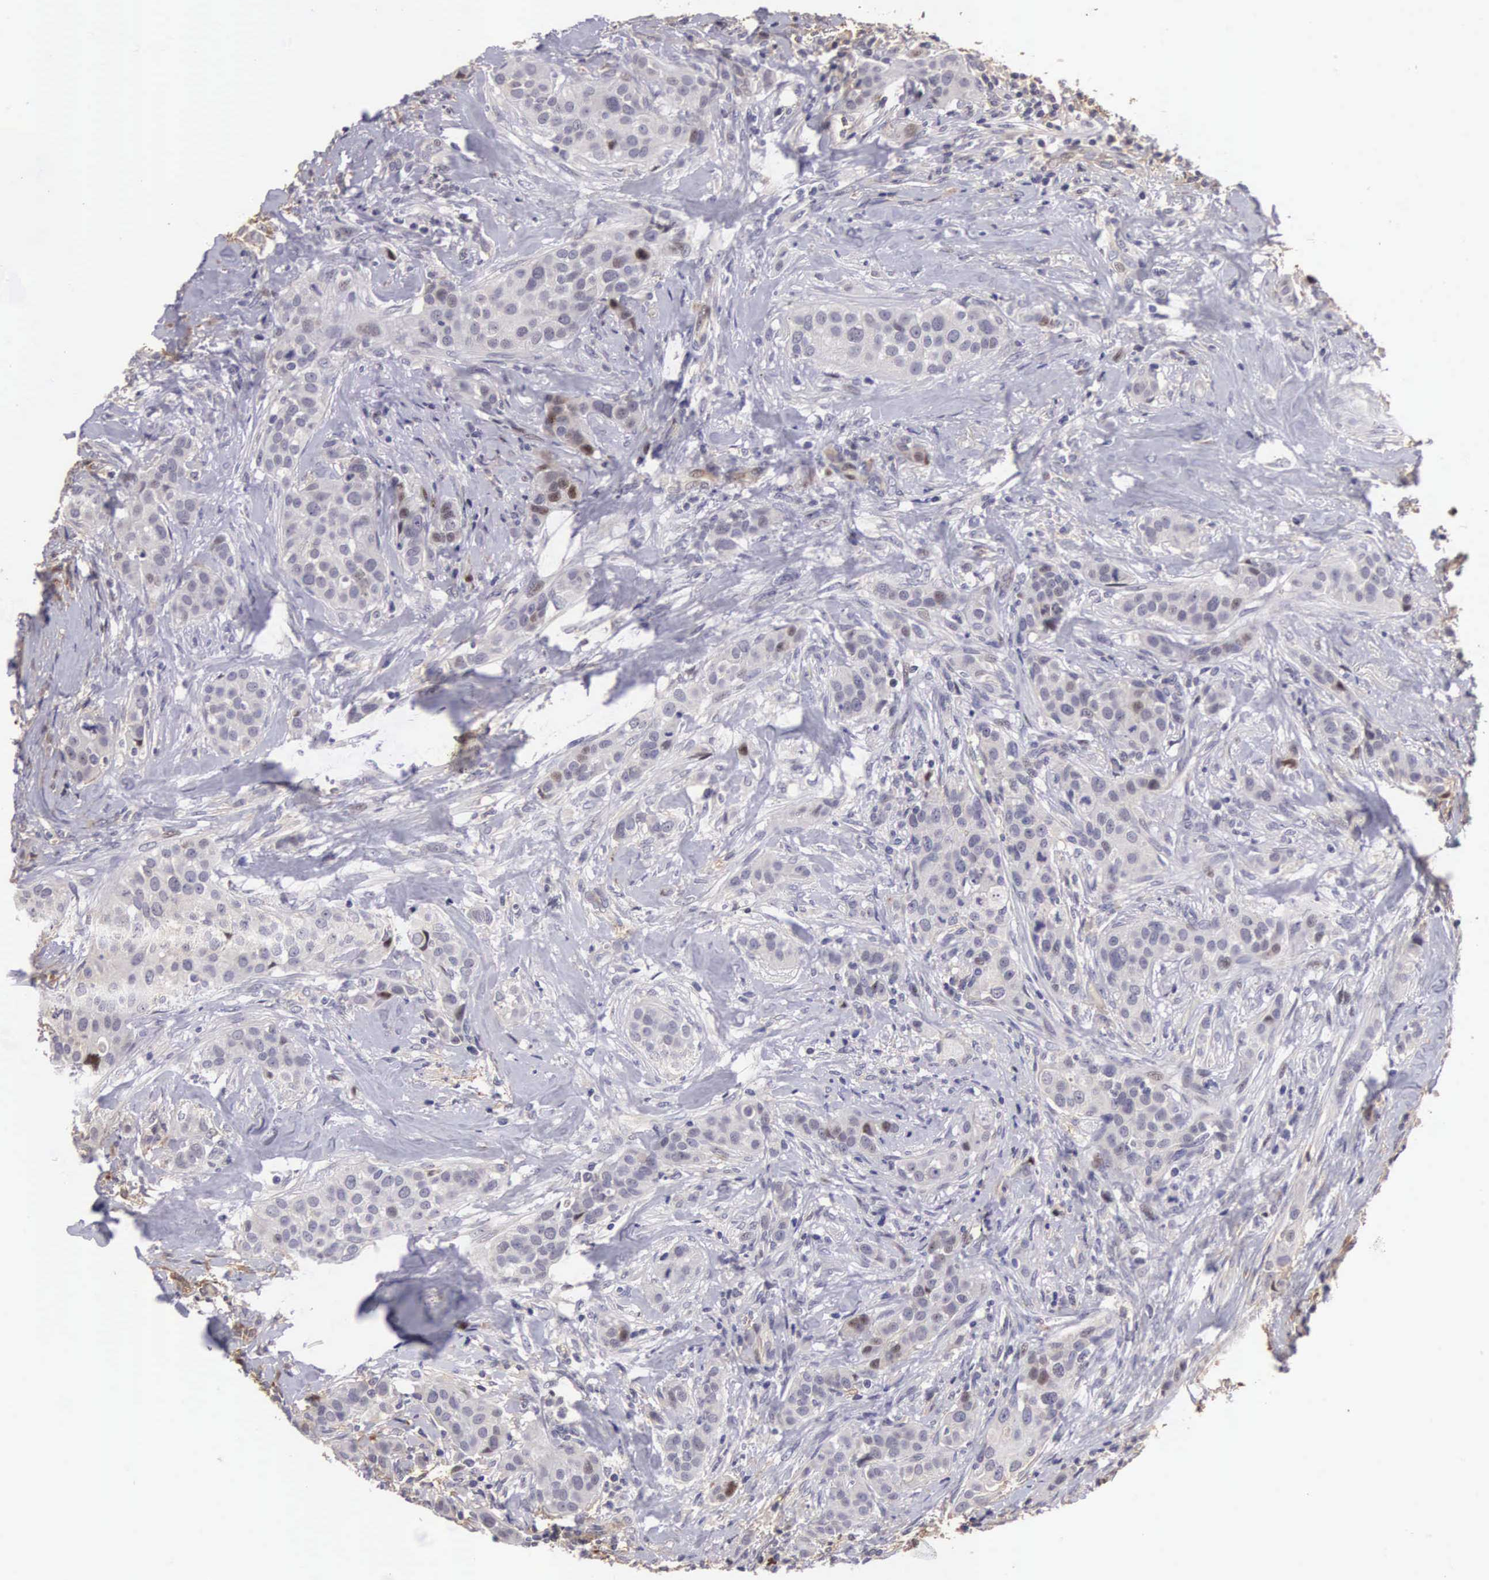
{"staining": {"intensity": "weak", "quantity": "<25%", "location": "cytoplasmic/membranous"}, "tissue": "breast cancer", "cell_type": "Tumor cells", "image_type": "cancer", "snomed": [{"axis": "morphology", "description": "Duct carcinoma"}, {"axis": "topography", "description": "Breast"}], "caption": "This is an IHC photomicrograph of human intraductal carcinoma (breast). There is no positivity in tumor cells.", "gene": "EMID1", "patient": {"sex": "female", "age": 45}}